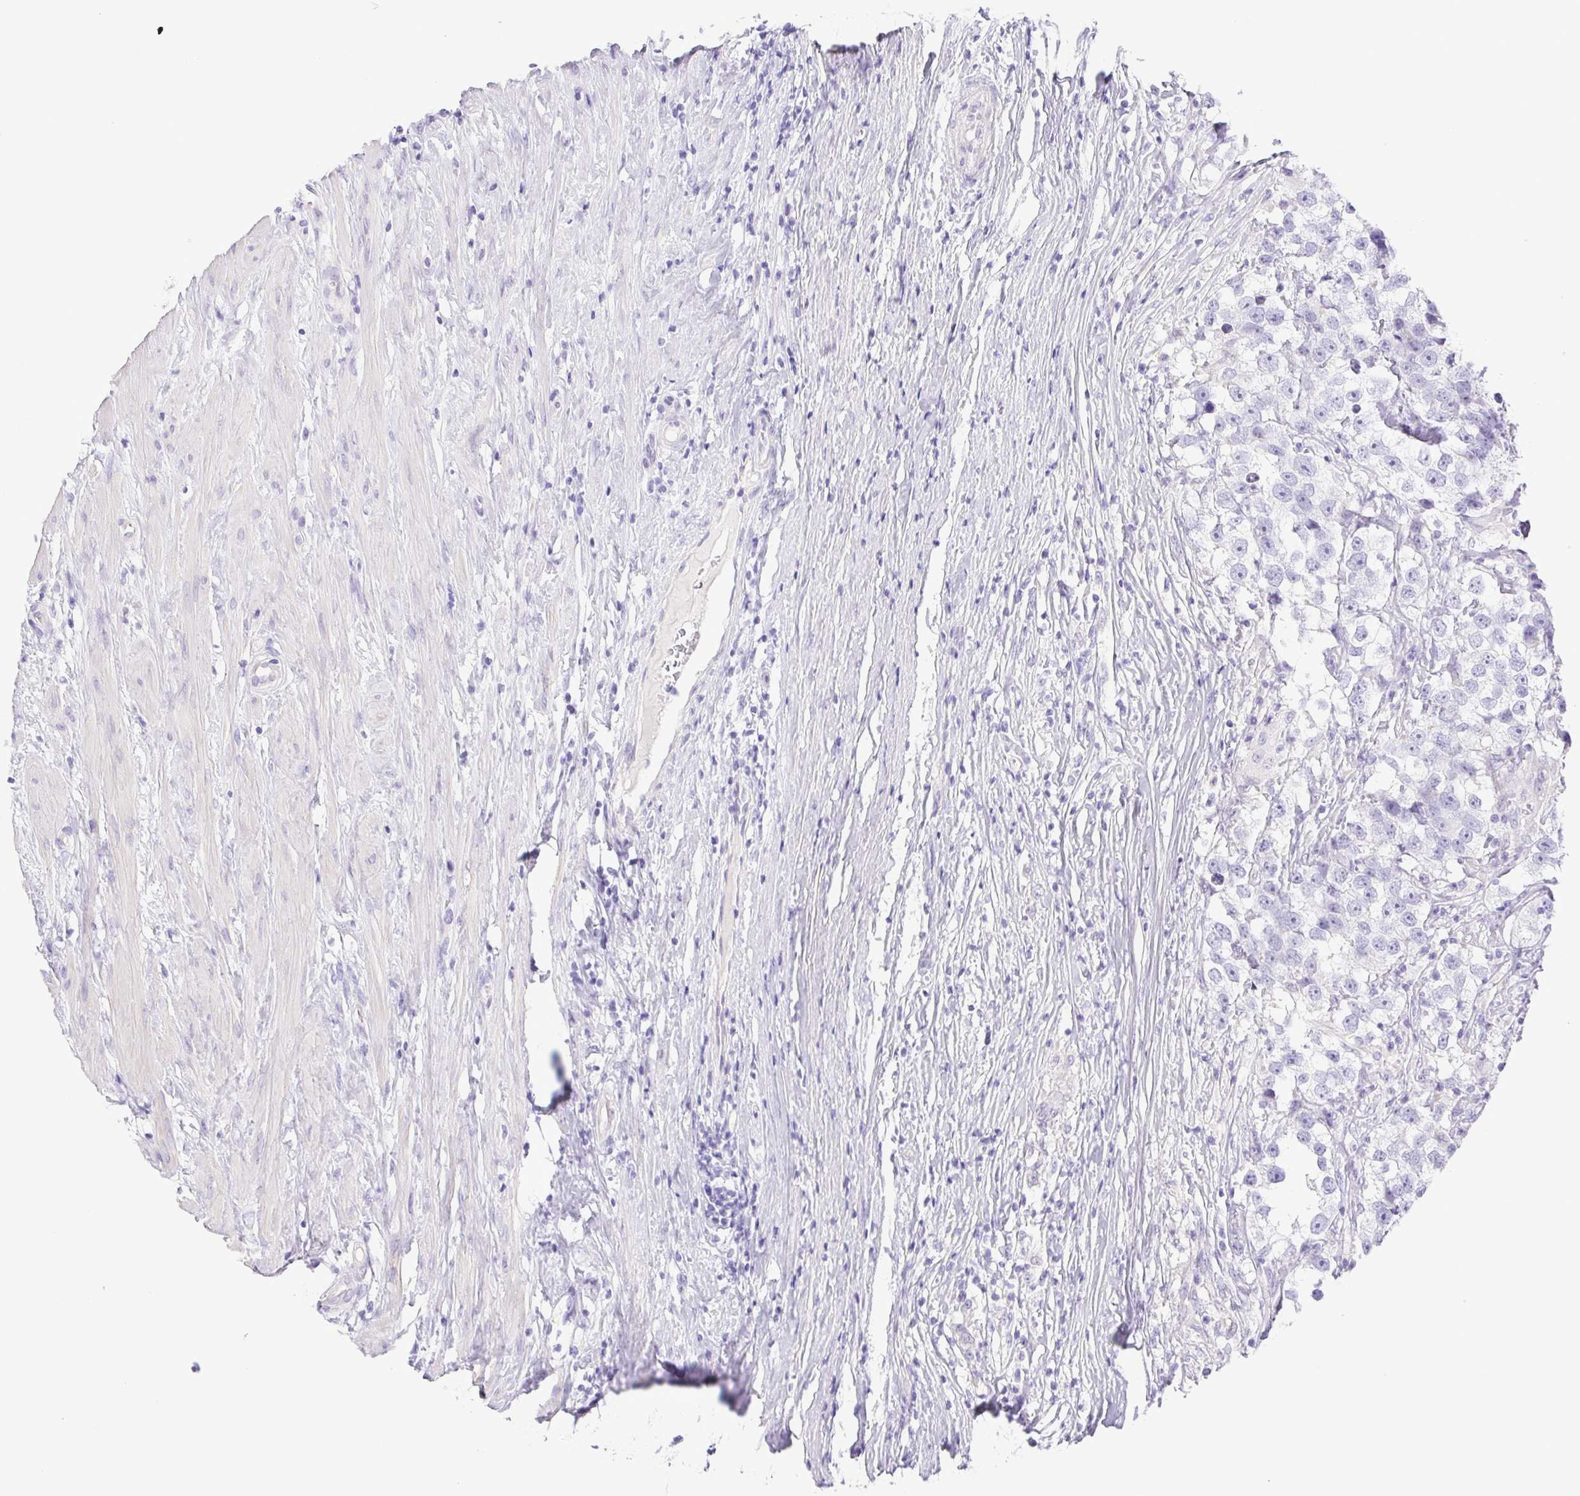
{"staining": {"intensity": "negative", "quantity": "none", "location": "none"}, "tissue": "testis cancer", "cell_type": "Tumor cells", "image_type": "cancer", "snomed": [{"axis": "morphology", "description": "Seminoma, NOS"}, {"axis": "topography", "description": "Testis"}], "caption": "Testis cancer (seminoma) was stained to show a protein in brown. There is no significant expression in tumor cells.", "gene": "CDSN", "patient": {"sex": "male", "age": 46}}